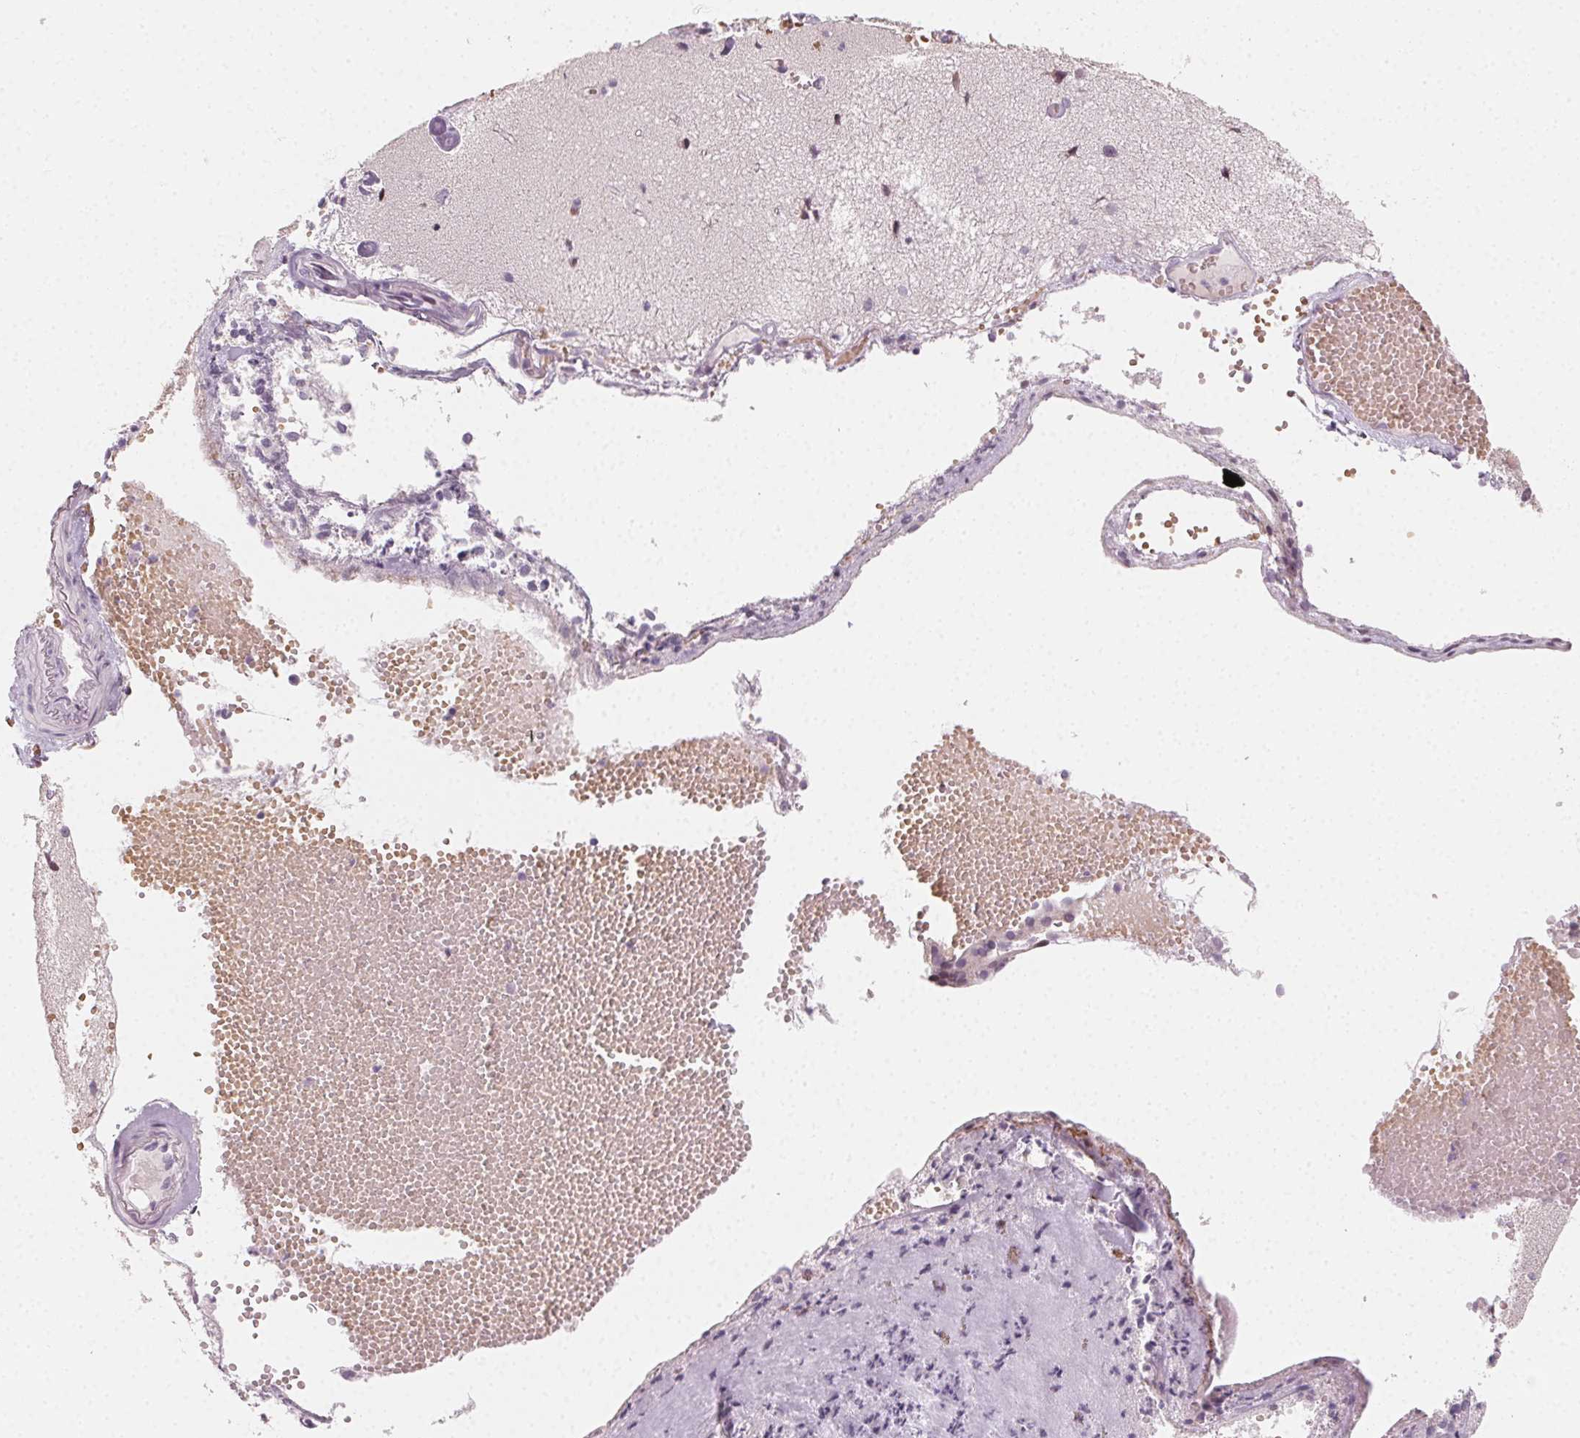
{"staining": {"intensity": "negative", "quantity": "none", "location": "none"}, "tissue": "cerebral cortex", "cell_type": "Endothelial cells", "image_type": "normal", "snomed": [{"axis": "morphology", "description": "Normal tissue, NOS"}, {"axis": "morphology", "description": "Glioma, malignant, High grade"}, {"axis": "topography", "description": "Cerebral cortex"}], "caption": "Micrograph shows no protein positivity in endothelial cells of unremarkable cerebral cortex. (DAB (3,3'-diaminobenzidine) immunohistochemistry with hematoxylin counter stain).", "gene": "CCDC96", "patient": {"sex": "male", "age": 71}}